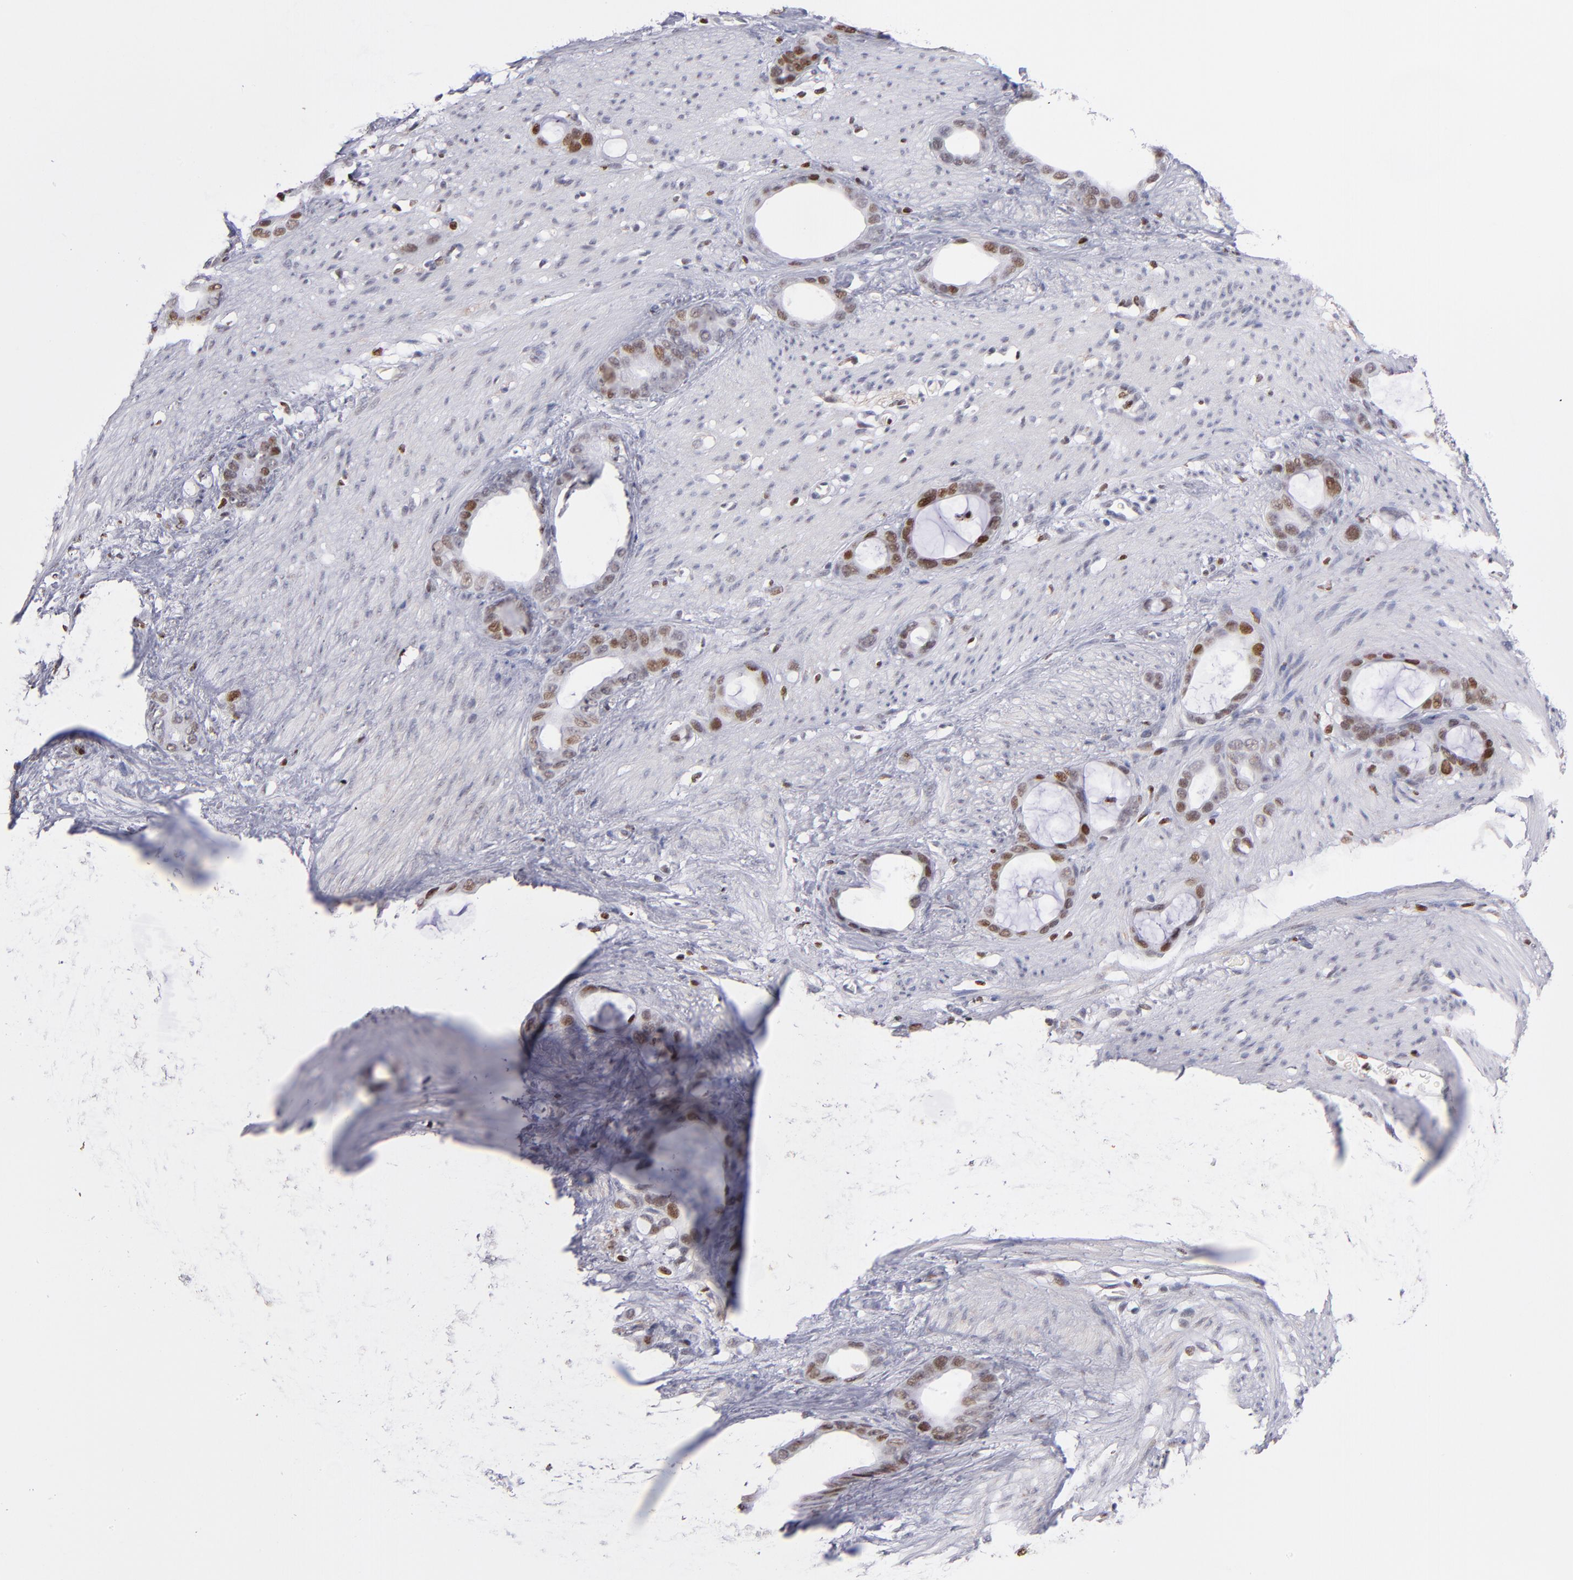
{"staining": {"intensity": "moderate", "quantity": "25%-75%", "location": "nuclear"}, "tissue": "stomach cancer", "cell_type": "Tumor cells", "image_type": "cancer", "snomed": [{"axis": "morphology", "description": "Adenocarcinoma, NOS"}, {"axis": "topography", "description": "Stomach"}], "caption": "IHC image of neoplastic tissue: adenocarcinoma (stomach) stained using IHC shows medium levels of moderate protein expression localized specifically in the nuclear of tumor cells, appearing as a nuclear brown color.", "gene": "POLA1", "patient": {"sex": "female", "age": 75}}